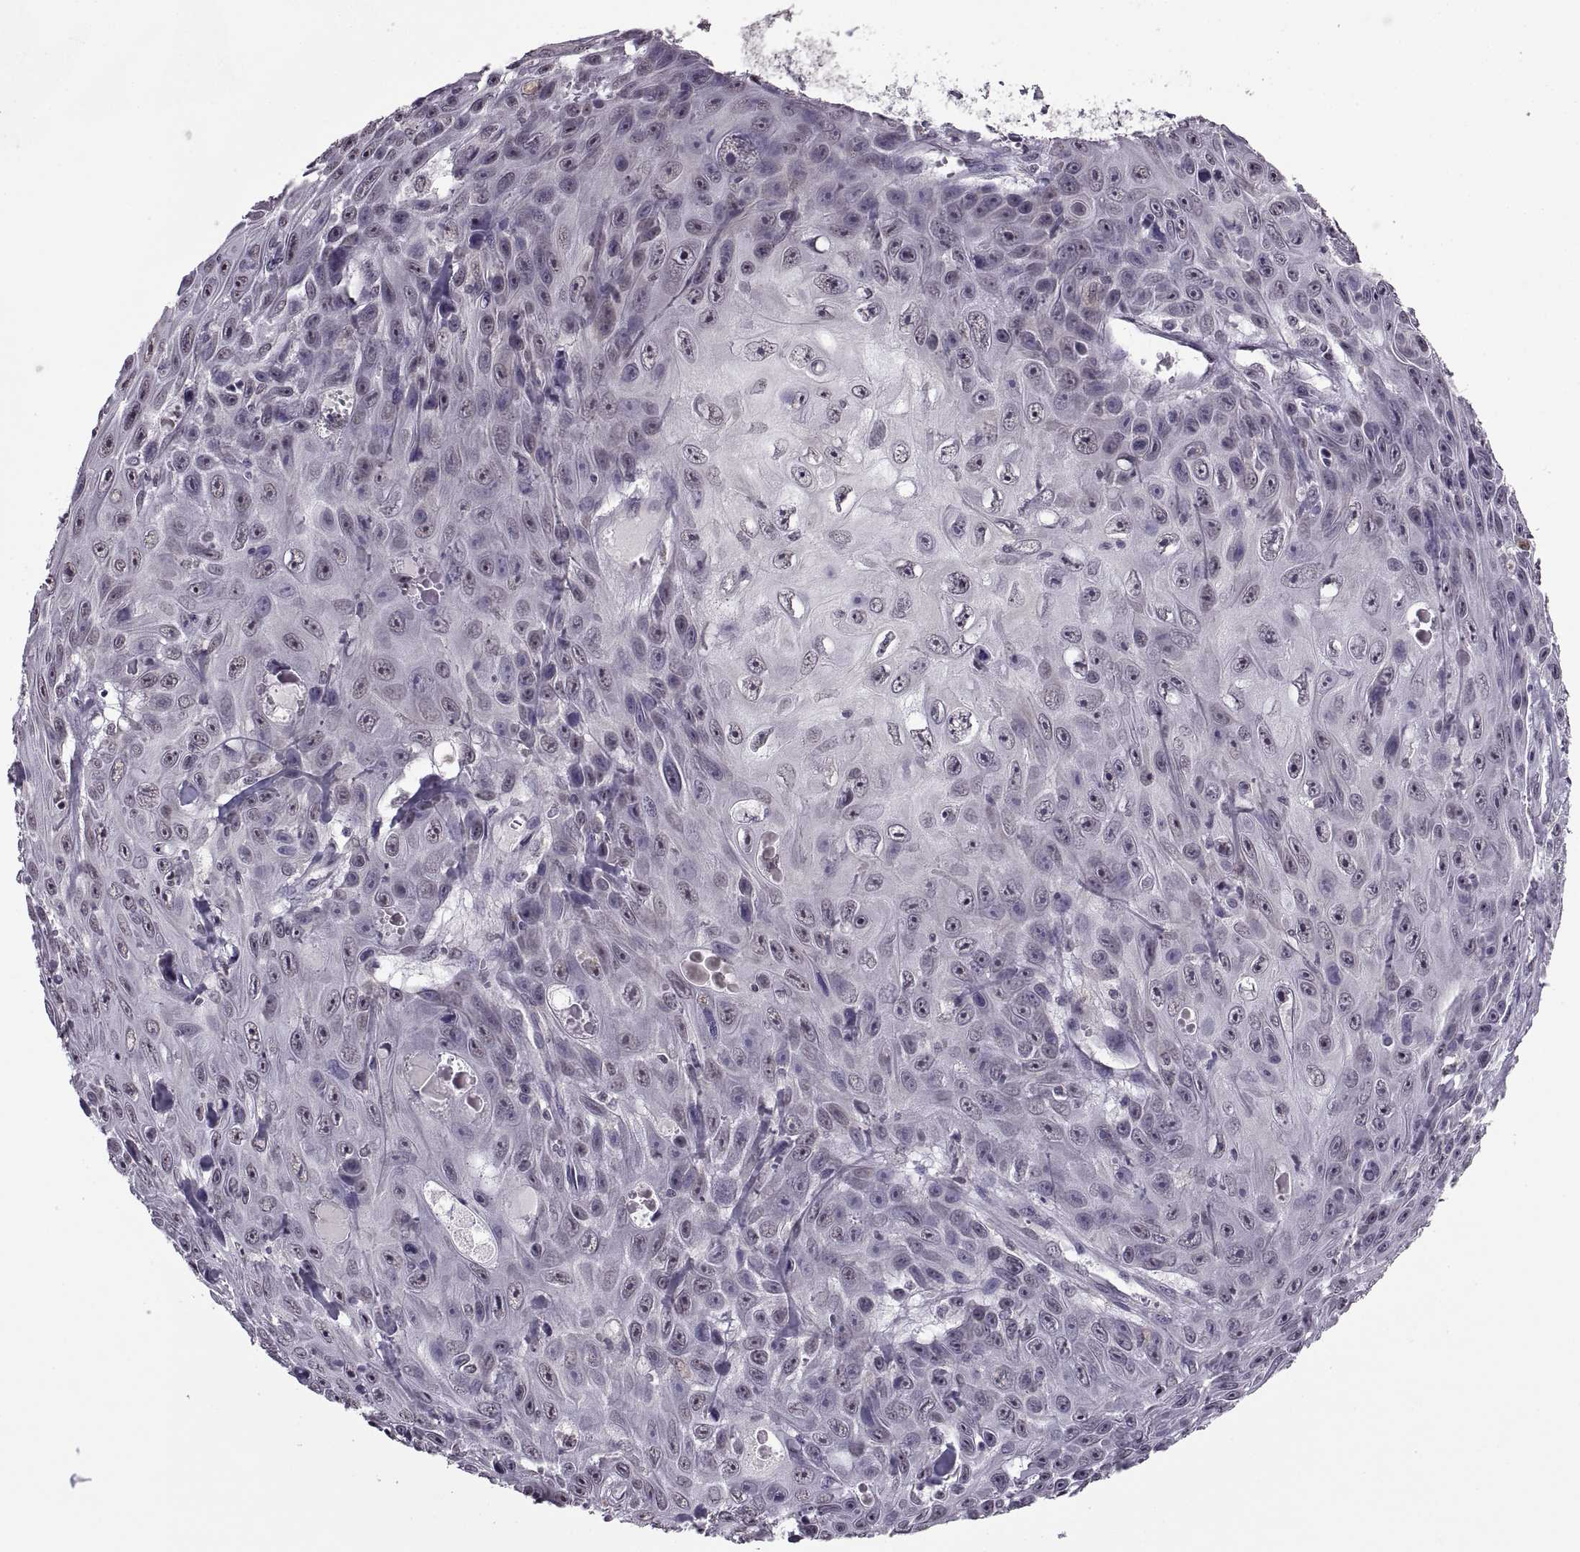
{"staining": {"intensity": "negative", "quantity": "none", "location": "none"}, "tissue": "skin cancer", "cell_type": "Tumor cells", "image_type": "cancer", "snomed": [{"axis": "morphology", "description": "Squamous cell carcinoma, NOS"}, {"axis": "topography", "description": "Skin"}], "caption": "Protein analysis of skin cancer exhibits no significant expression in tumor cells.", "gene": "OTP", "patient": {"sex": "male", "age": 82}}